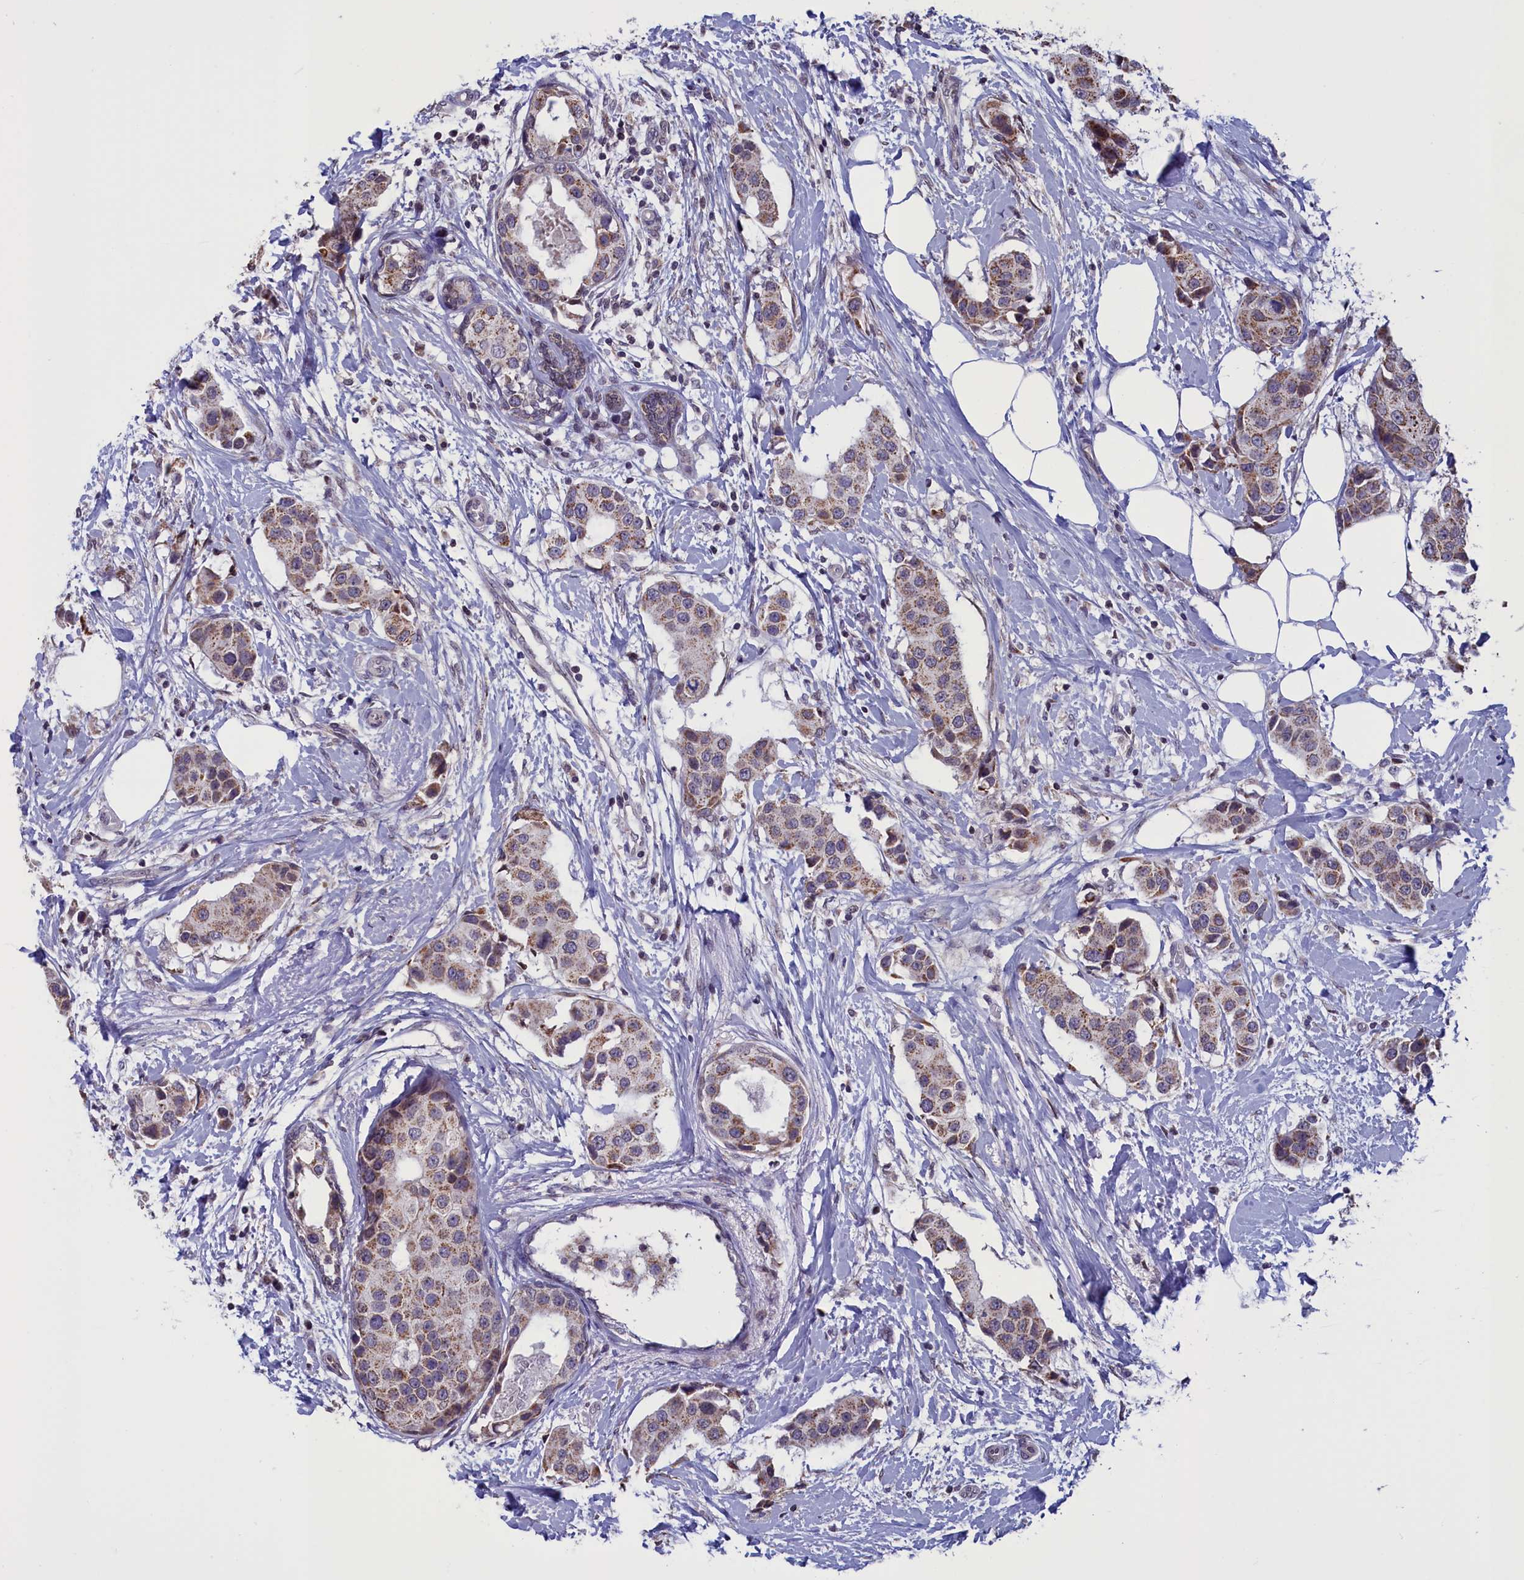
{"staining": {"intensity": "moderate", "quantity": ">75%", "location": "cytoplasmic/membranous"}, "tissue": "breast cancer", "cell_type": "Tumor cells", "image_type": "cancer", "snomed": [{"axis": "morphology", "description": "Normal tissue, NOS"}, {"axis": "morphology", "description": "Duct carcinoma"}, {"axis": "topography", "description": "Breast"}], "caption": "A high-resolution photomicrograph shows IHC staining of invasive ductal carcinoma (breast), which reveals moderate cytoplasmic/membranous staining in approximately >75% of tumor cells.", "gene": "PARS2", "patient": {"sex": "female", "age": 39}}